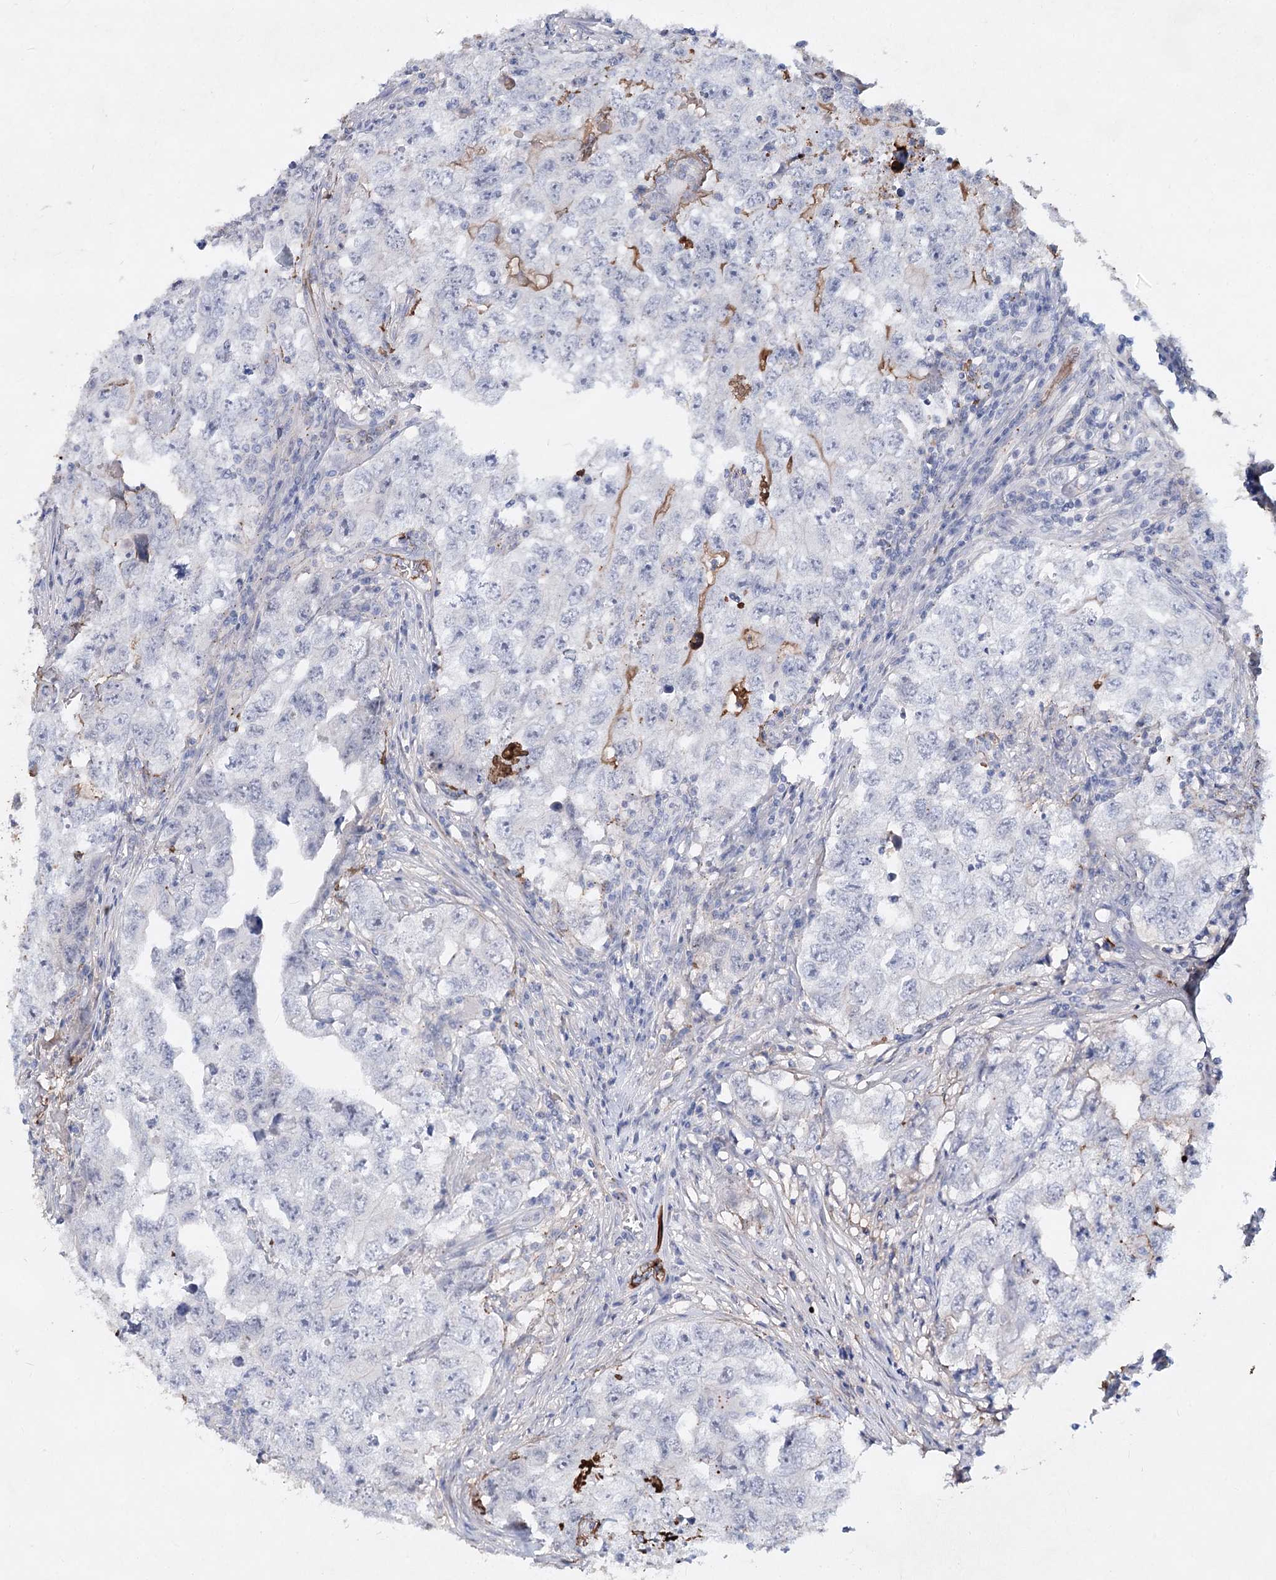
{"staining": {"intensity": "negative", "quantity": "none", "location": "none"}, "tissue": "testis cancer", "cell_type": "Tumor cells", "image_type": "cancer", "snomed": [{"axis": "morphology", "description": "Seminoma, NOS"}, {"axis": "morphology", "description": "Carcinoma, Embryonal, NOS"}, {"axis": "topography", "description": "Testis"}], "caption": "The image reveals no staining of tumor cells in testis cancer (embryonal carcinoma).", "gene": "TASOR2", "patient": {"sex": "male", "age": 43}}